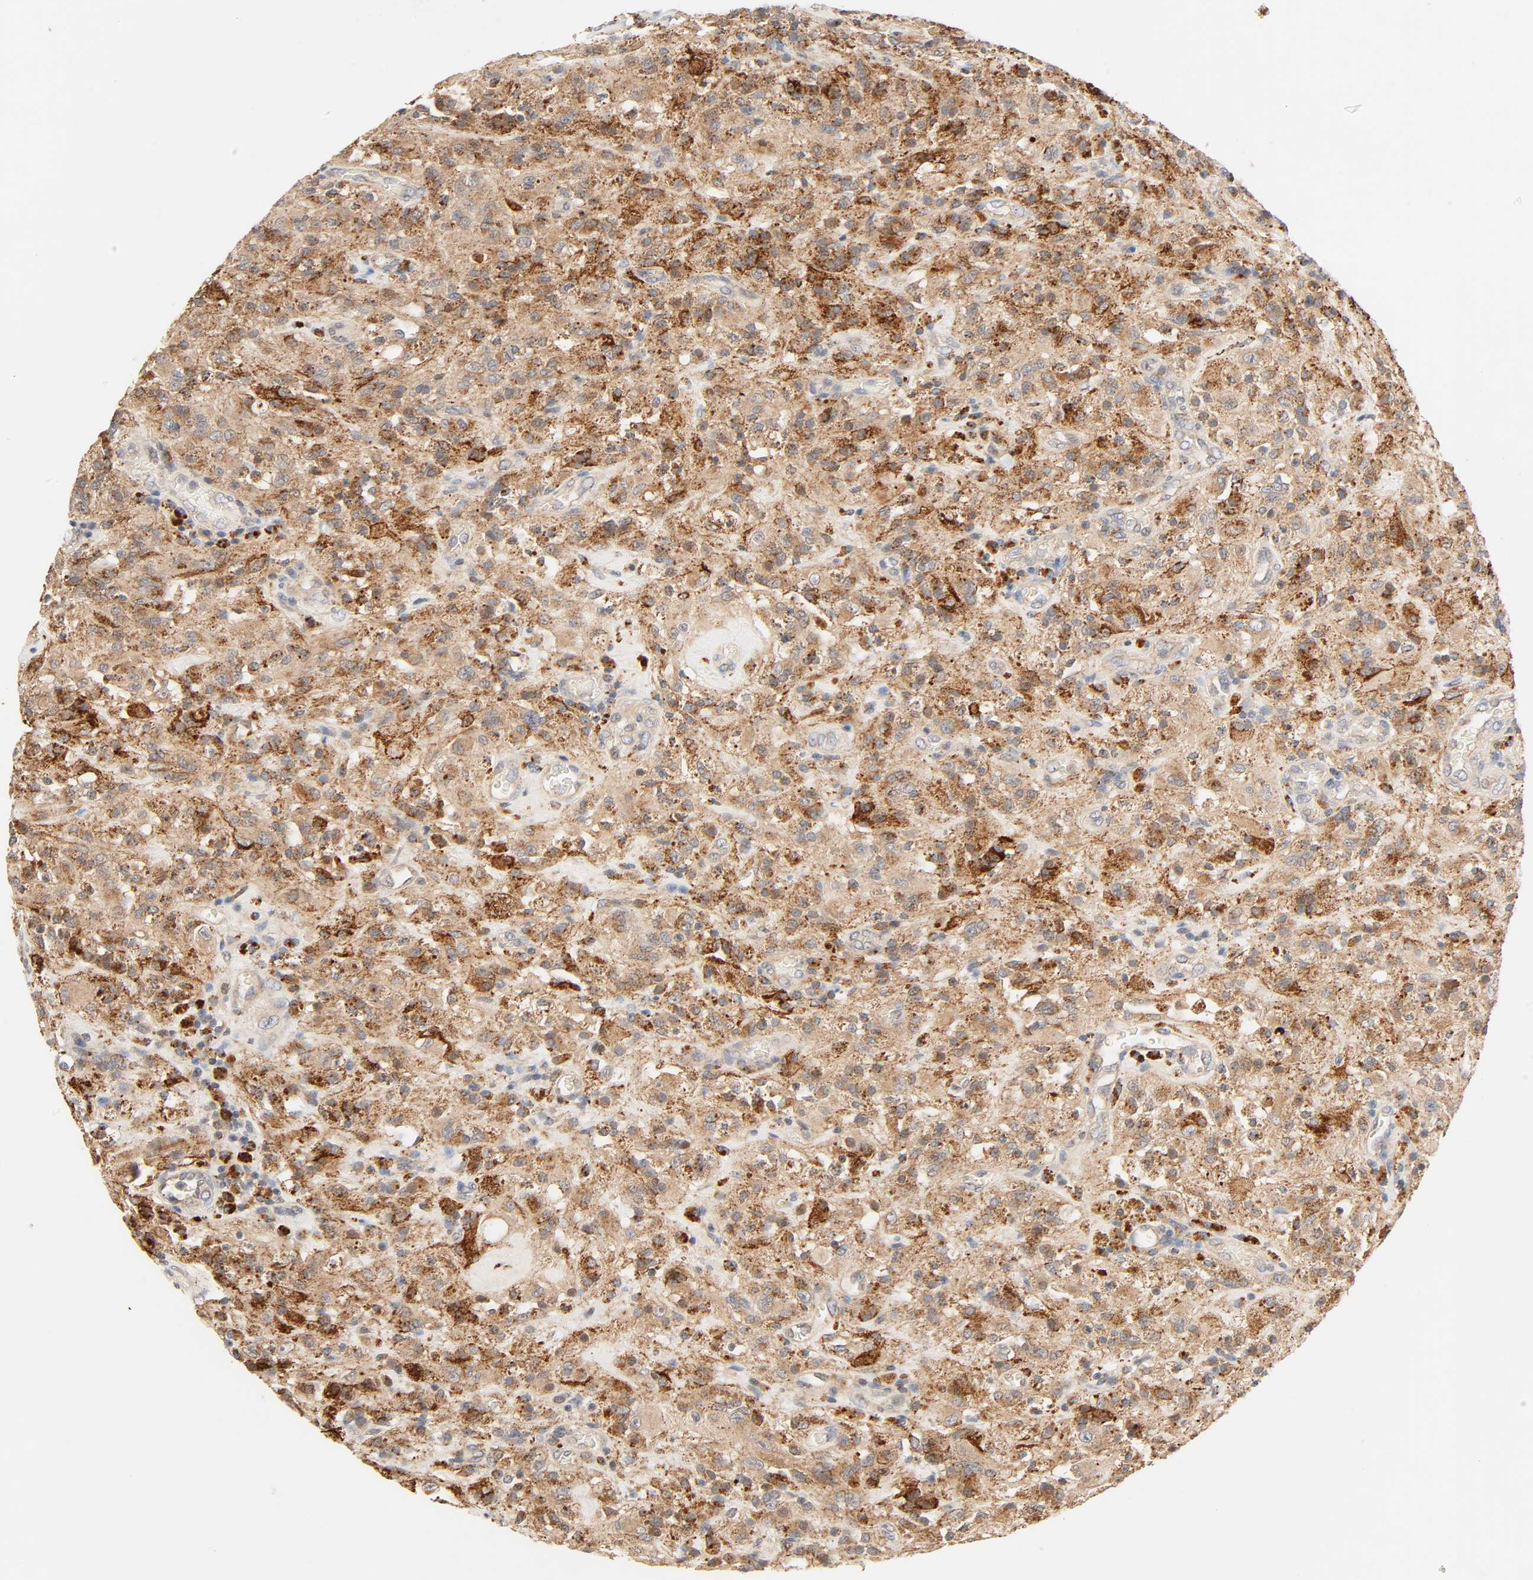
{"staining": {"intensity": "moderate", "quantity": ">75%", "location": "cytoplasmic/membranous"}, "tissue": "glioma", "cell_type": "Tumor cells", "image_type": "cancer", "snomed": [{"axis": "morphology", "description": "Normal tissue, NOS"}, {"axis": "morphology", "description": "Glioma, malignant, High grade"}, {"axis": "topography", "description": "Cerebral cortex"}], "caption": "Tumor cells show medium levels of moderate cytoplasmic/membranous positivity in about >75% of cells in human high-grade glioma (malignant). The protein of interest is stained brown, and the nuclei are stained in blue (DAB (3,3'-diaminobenzidine) IHC with brightfield microscopy, high magnification).", "gene": "MAPK6", "patient": {"sex": "male", "age": 56}}